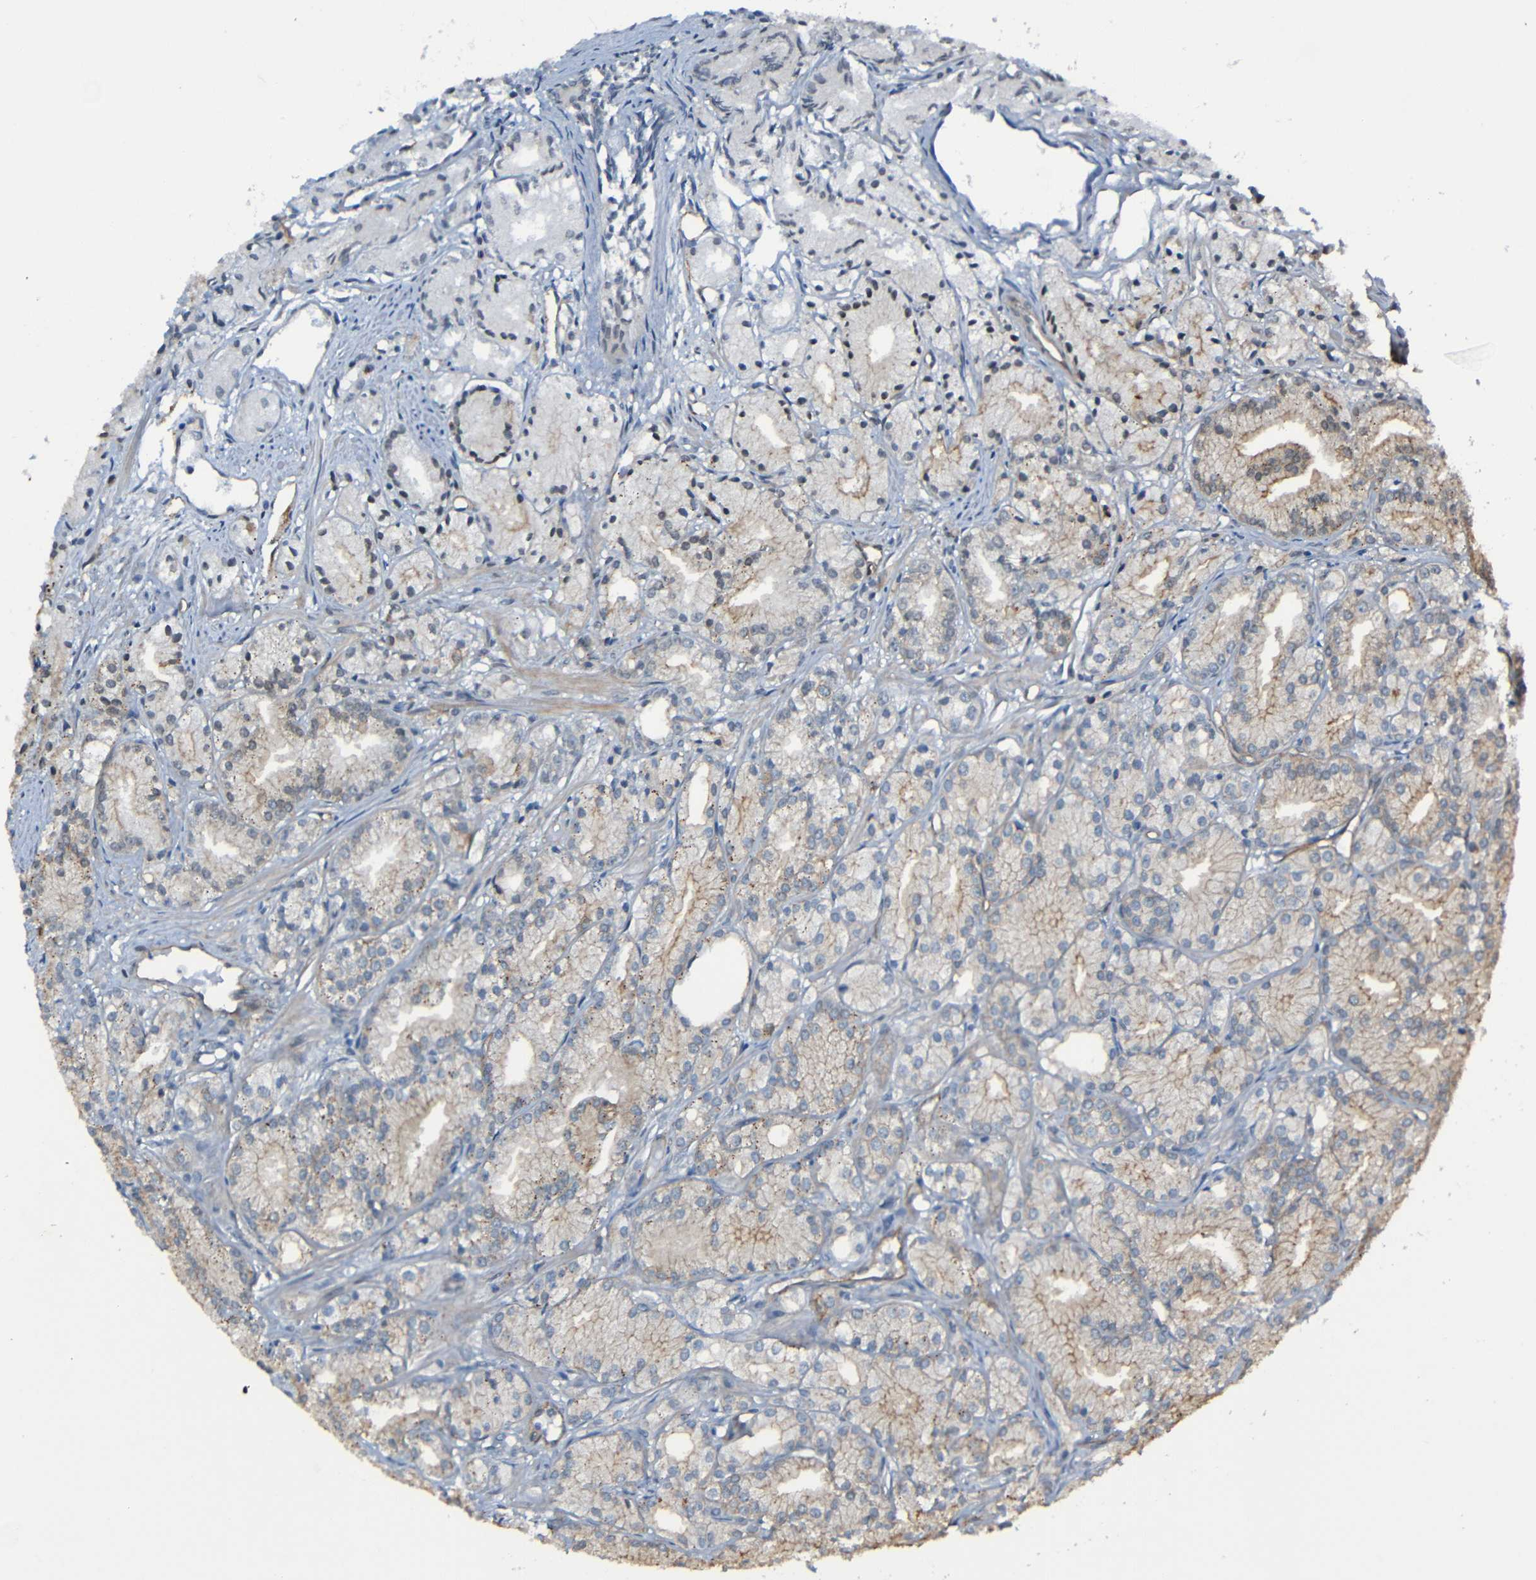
{"staining": {"intensity": "weak", "quantity": "<25%", "location": "cytoplasmic/membranous"}, "tissue": "prostate cancer", "cell_type": "Tumor cells", "image_type": "cancer", "snomed": [{"axis": "morphology", "description": "Adenocarcinoma, Low grade"}, {"axis": "topography", "description": "Prostate"}], "caption": "High power microscopy micrograph of an immunohistochemistry histopathology image of adenocarcinoma (low-grade) (prostate), revealing no significant positivity in tumor cells.", "gene": "LGR5", "patient": {"sex": "male", "age": 72}}